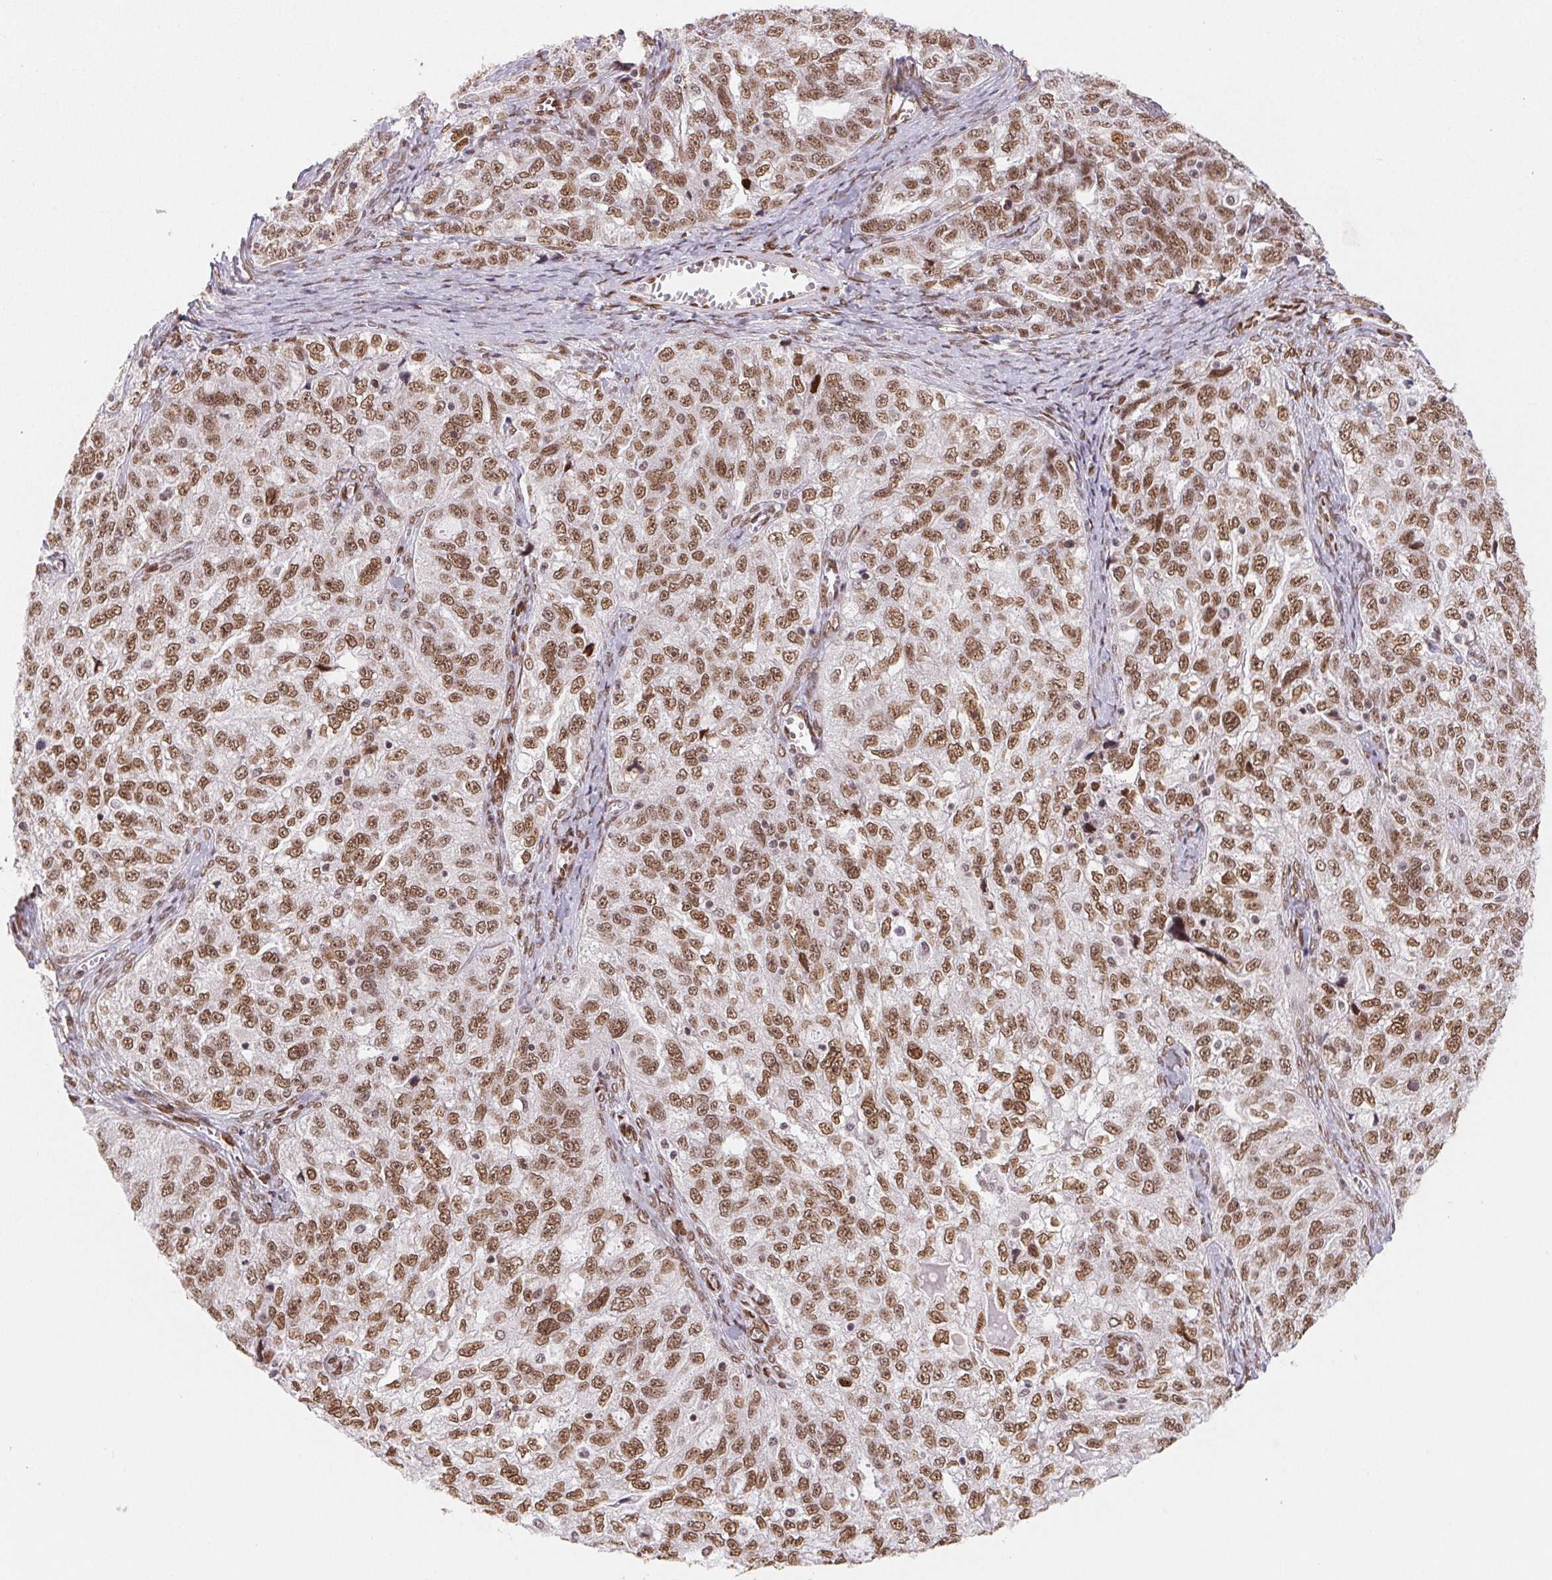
{"staining": {"intensity": "moderate", "quantity": ">75%", "location": "cytoplasmic/membranous,nuclear"}, "tissue": "ovarian cancer", "cell_type": "Tumor cells", "image_type": "cancer", "snomed": [{"axis": "morphology", "description": "Cystadenocarcinoma, serous, NOS"}, {"axis": "topography", "description": "Ovary"}], "caption": "Moderate cytoplasmic/membranous and nuclear expression for a protein is seen in about >75% of tumor cells of ovarian cancer using immunohistochemistry (IHC).", "gene": "SAP30BP", "patient": {"sex": "female", "age": 51}}